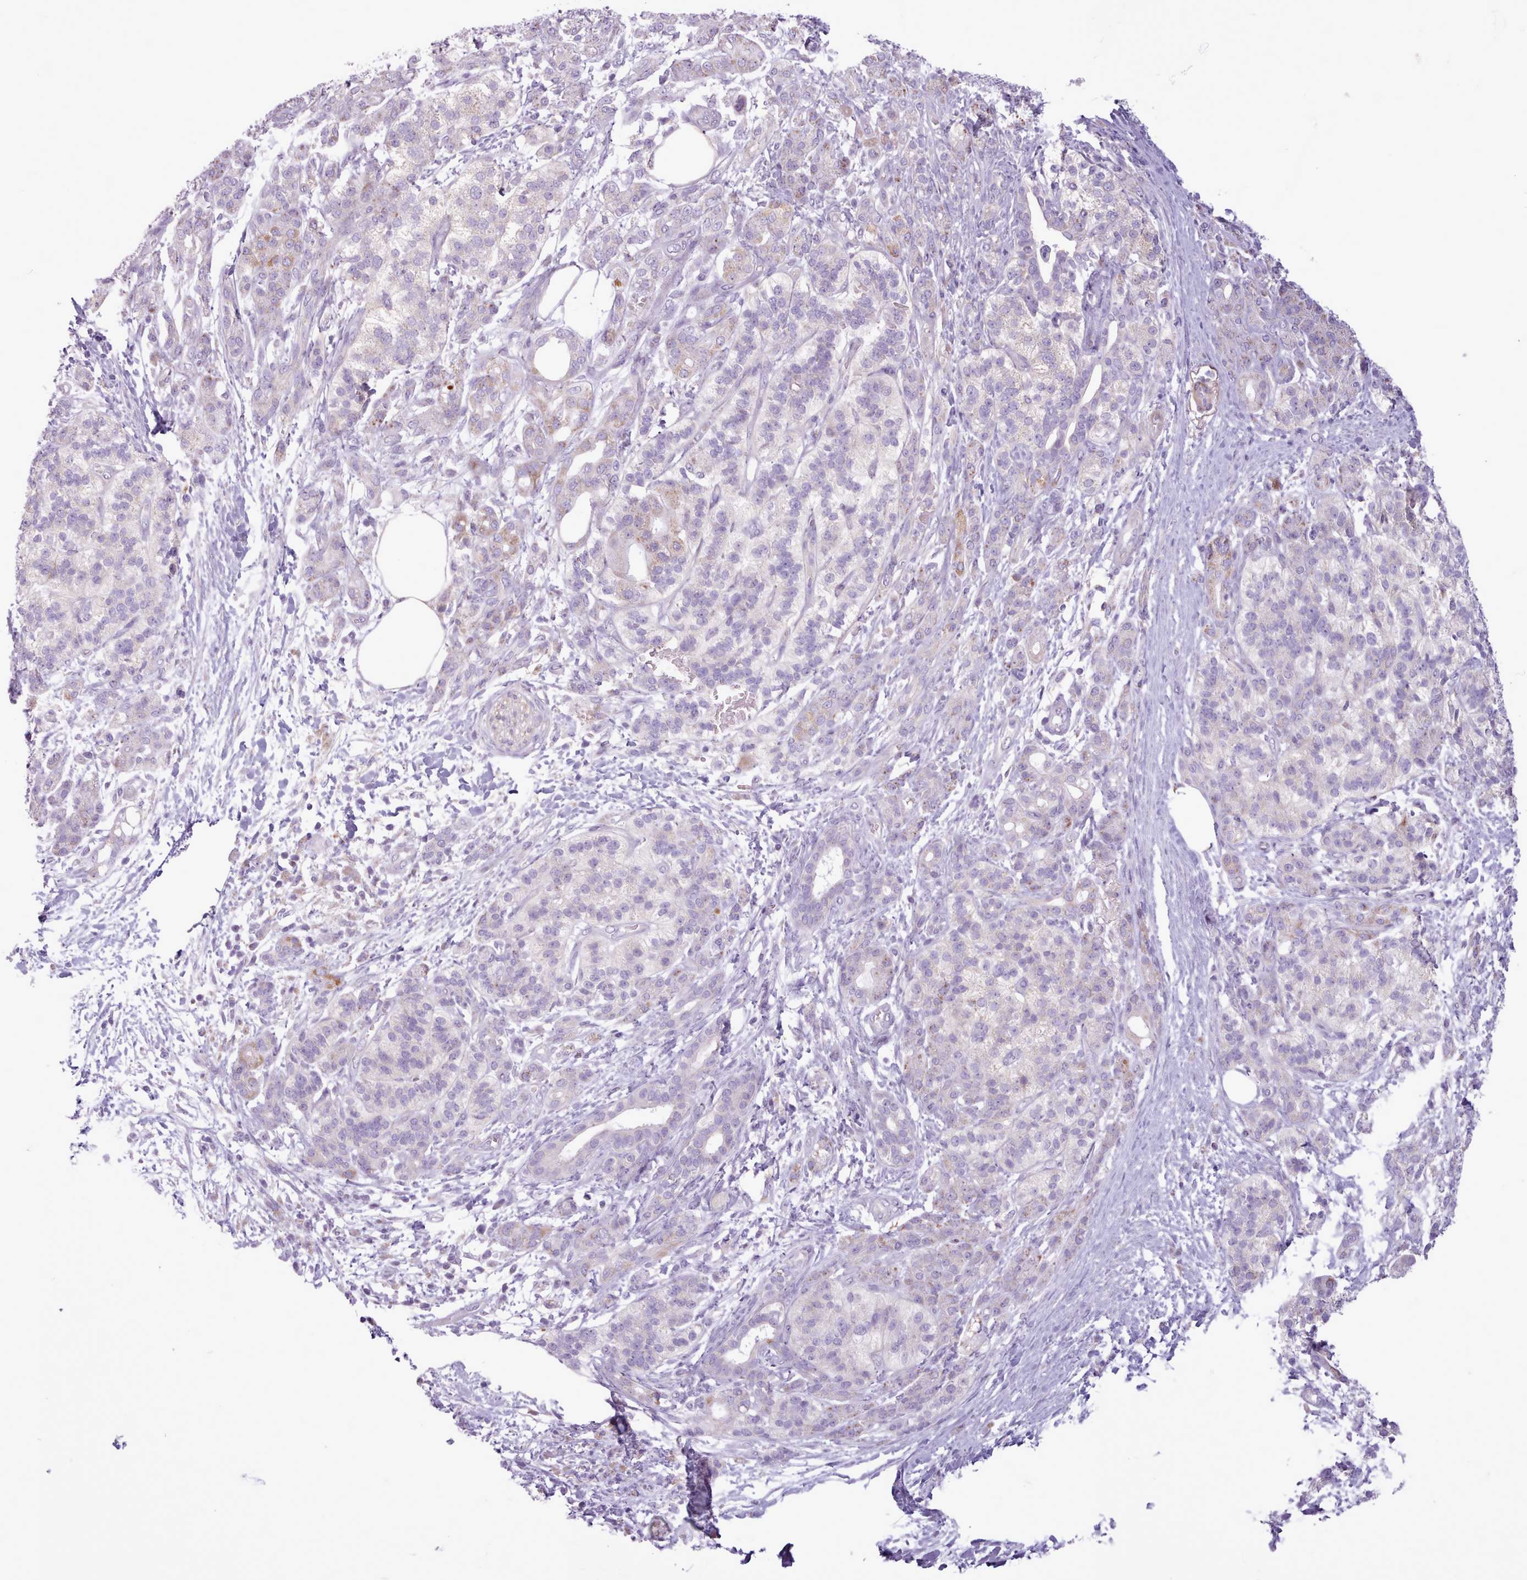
{"staining": {"intensity": "weak", "quantity": "<25%", "location": "cytoplasmic/membranous"}, "tissue": "pancreatic cancer", "cell_type": "Tumor cells", "image_type": "cancer", "snomed": [{"axis": "morphology", "description": "Adenocarcinoma, NOS"}, {"axis": "topography", "description": "Pancreas"}], "caption": "IHC histopathology image of pancreatic cancer stained for a protein (brown), which shows no positivity in tumor cells.", "gene": "AVL9", "patient": {"sex": "male", "age": 57}}